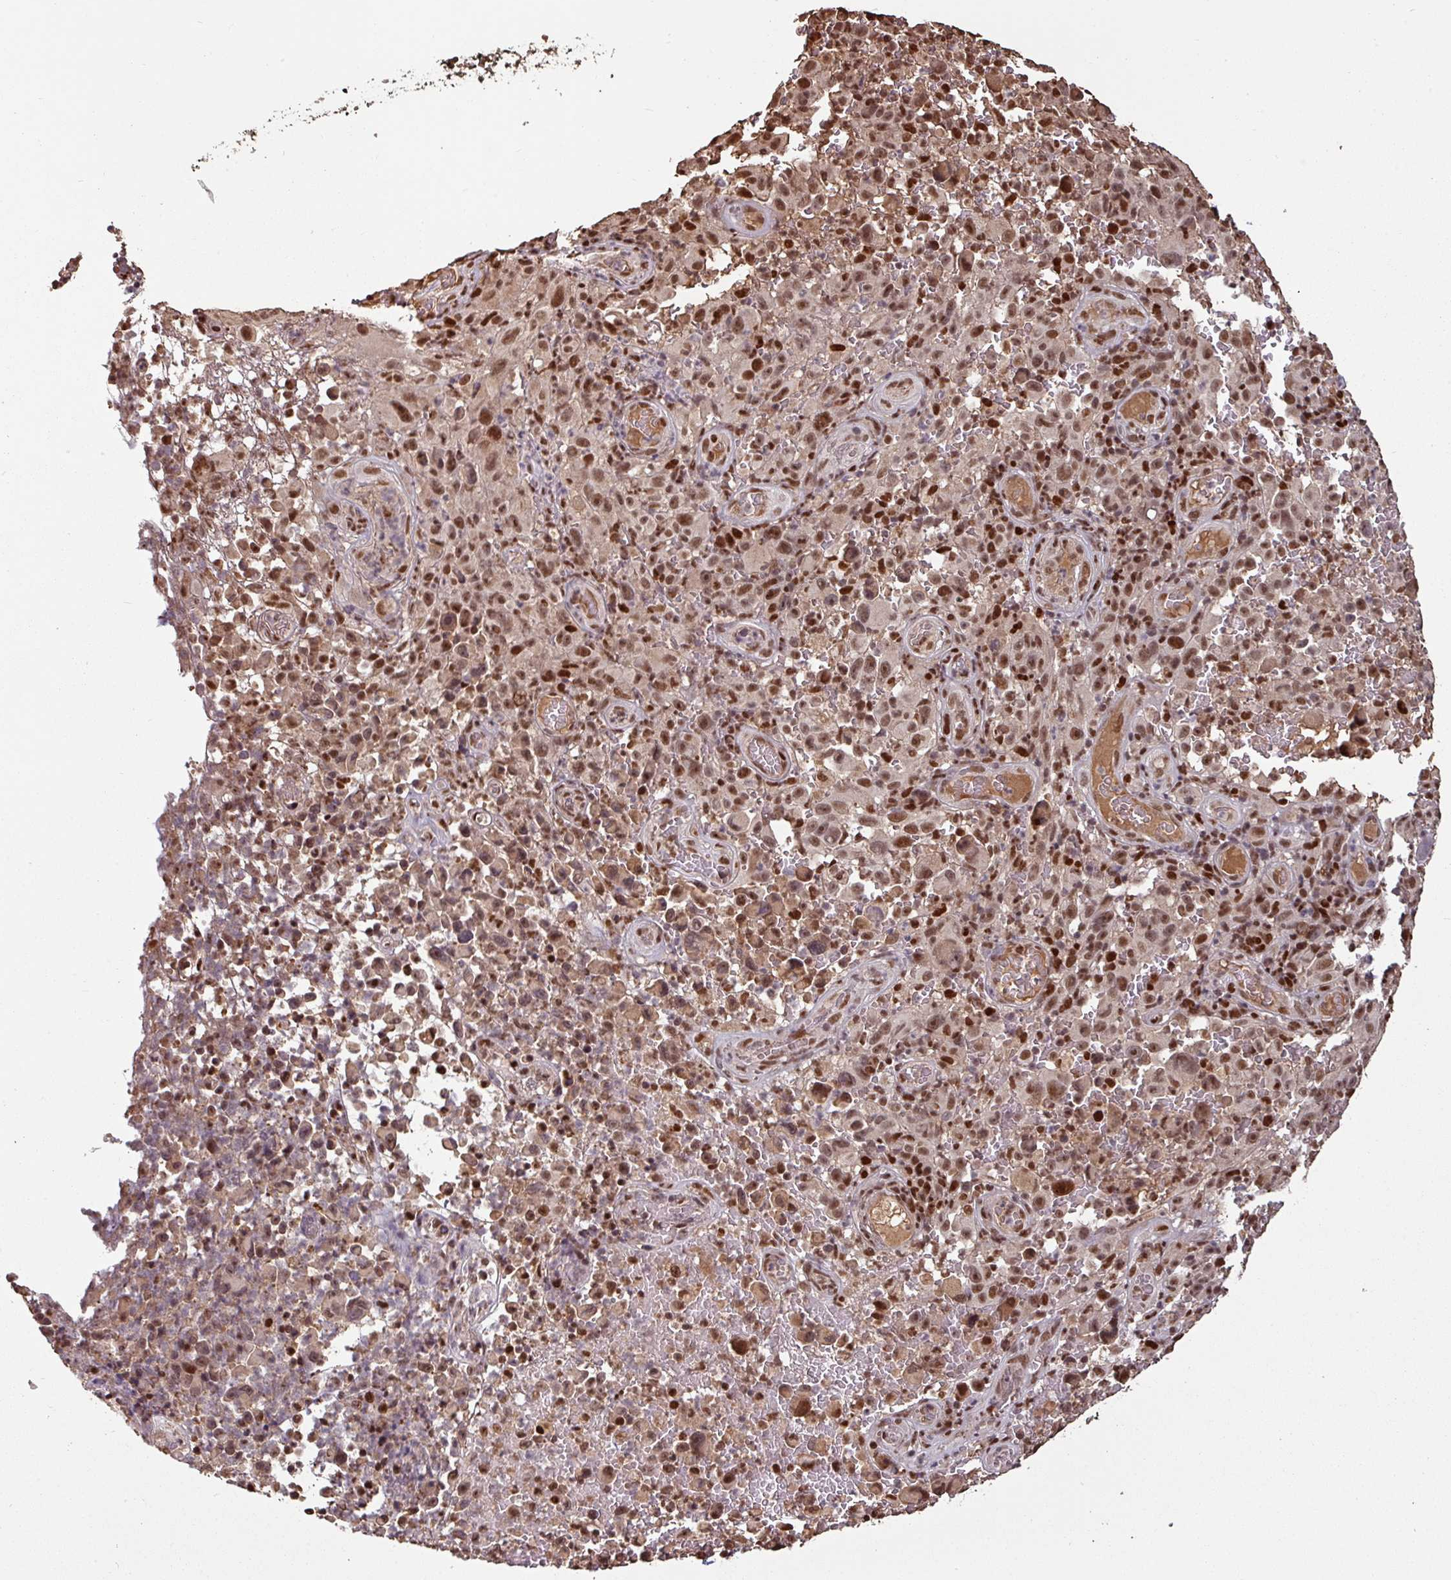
{"staining": {"intensity": "strong", "quantity": ">75%", "location": "nuclear"}, "tissue": "melanoma", "cell_type": "Tumor cells", "image_type": "cancer", "snomed": [{"axis": "morphology", "description": "Malignant melanoma, NOS"}, {"axis": "topography", "description": "Skin"}], "caption": "A brown stain highlights strong nuclear expression of a protein in human melanoma tumor cells. The staining was performed using DAB (3,3'-diaminobenzidine) to visualize the protein expression in brown, while the nuclei were stained in blue with hematoxylin (Magnification: 20x).", "gene": "POLD1", "patient": {"sex": "female", "age": 82}}